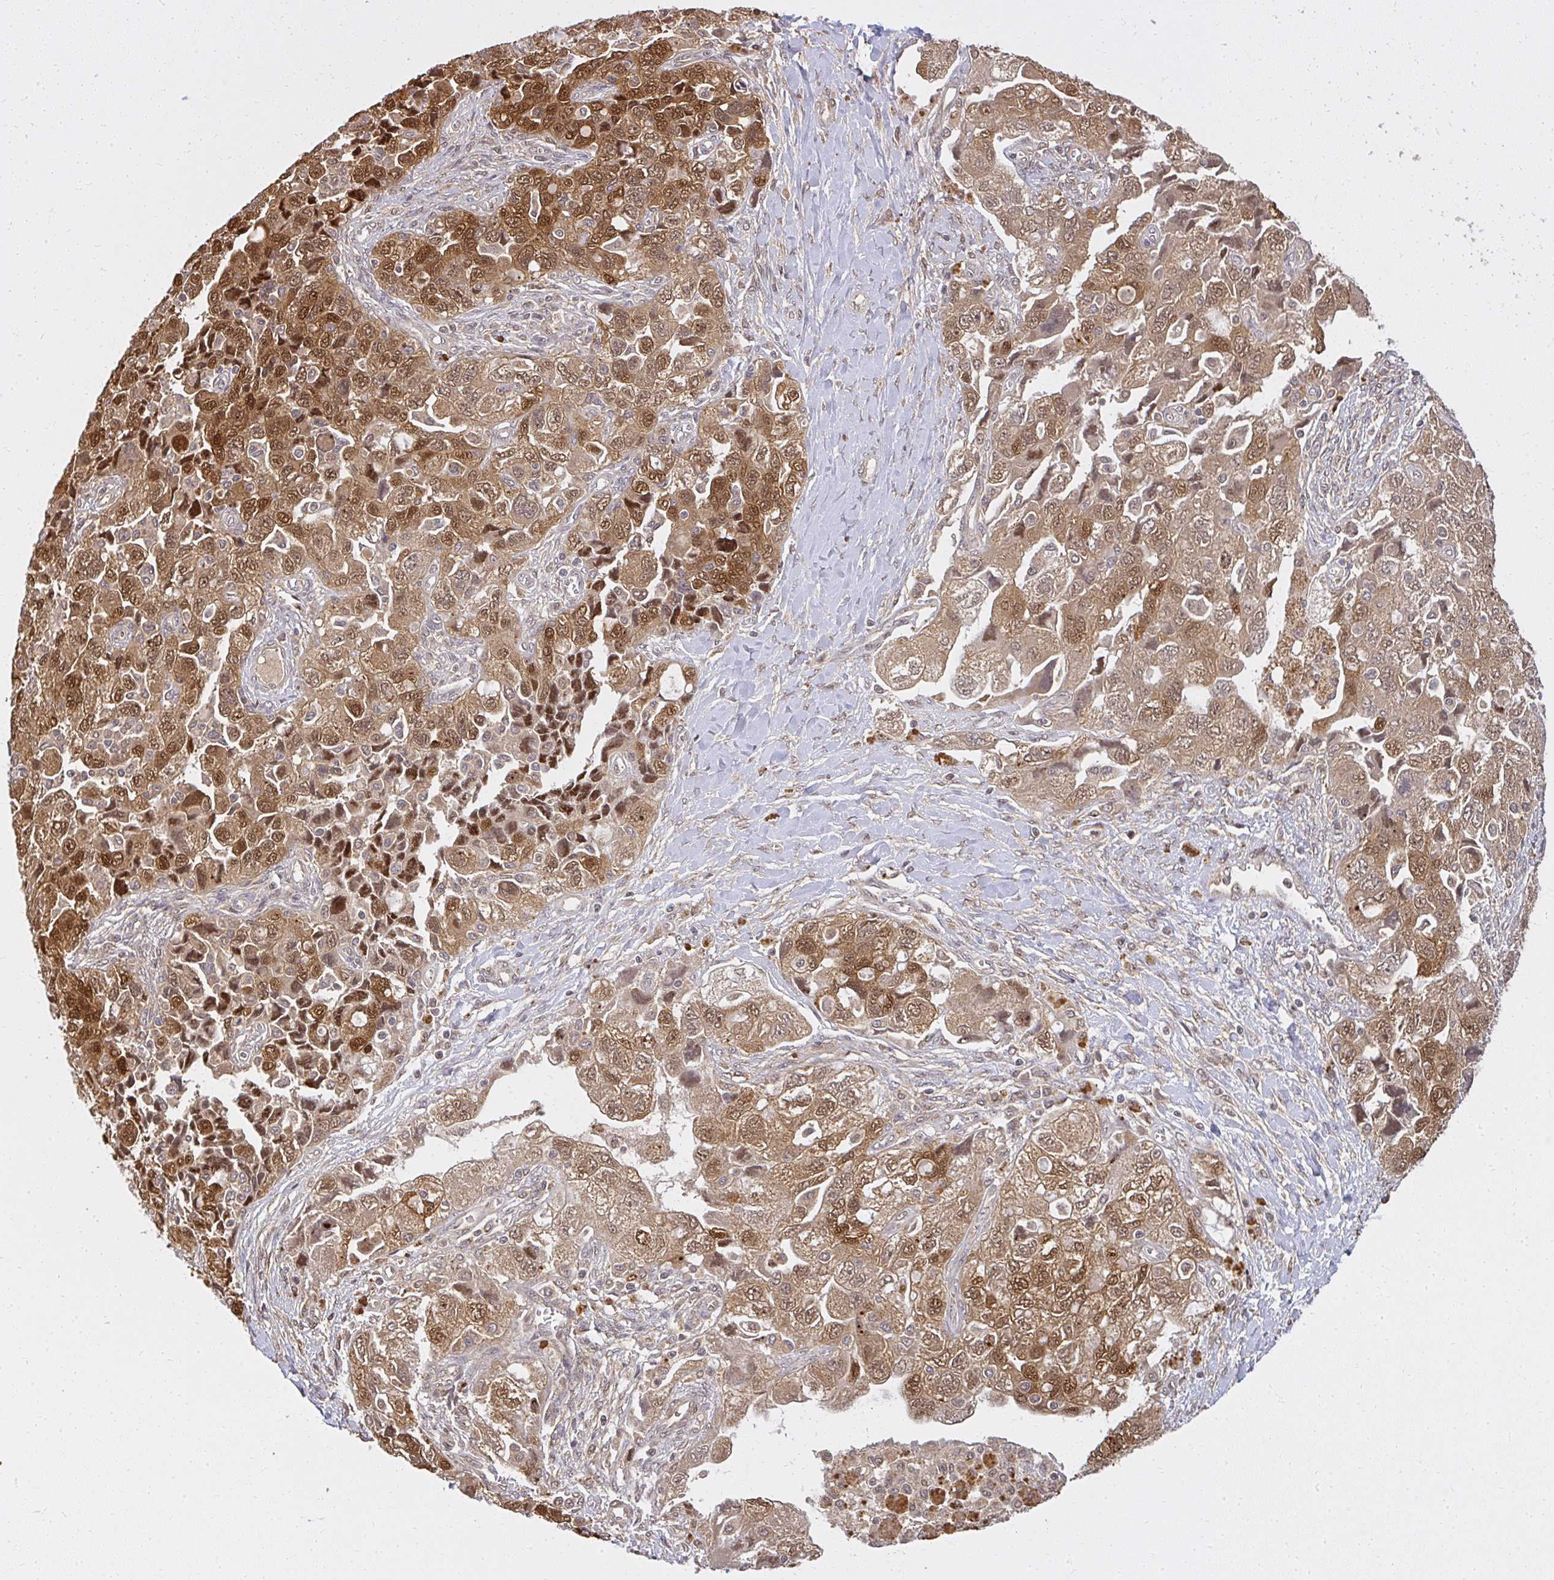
{"staining": {"intensity": "moderate", "quantity": ">75%", "location": "cytoplasmic/membranous,nuclear"}, "tissue": "ovarian cancer", "cell_type": "Tumor cells", "image_type": "cancer", "snomed": [{"axis": "morphology", "description": "Carcinoma, NOS"}, {"axis": "morphology", "description": "Cystadenocarcinoma, serous, NOS"}, {"axis": "topography", "description": "Ovary"}], "caption": "This is an image of immunohistochemistry (IHC) staining of ovarian serous cystadenocarcinoma, which shows moderate expression in the cytoplasmic/membranous and nuclear of tumor cells.", "gene": "LARS2", "patient": {"sex": "female", "age": 69}}